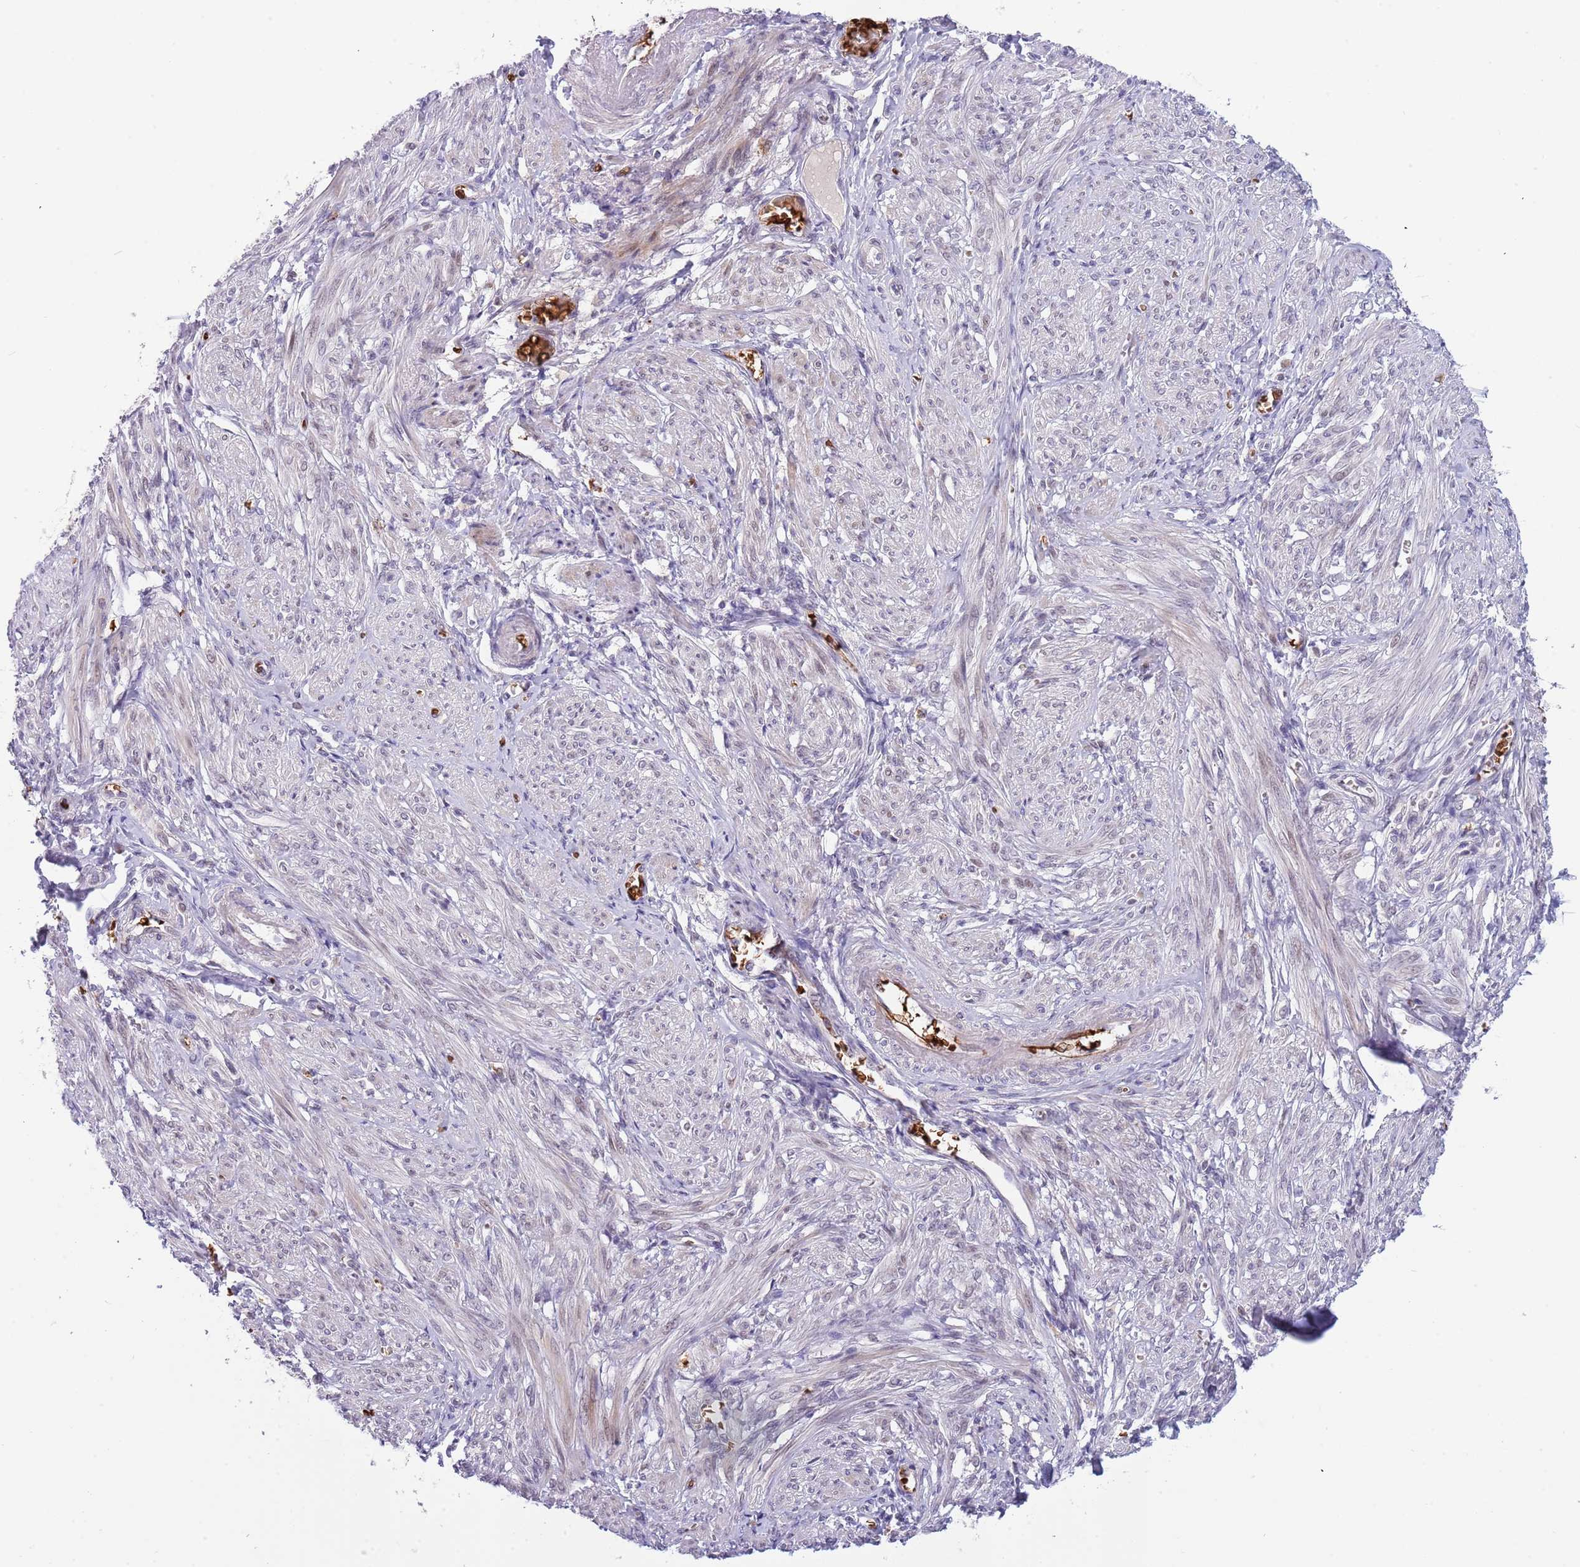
{"staining": {"intensity": "weak", "quantity": "<25%", "location": "cytoplasmic/membranous,nuclear"}, "tissue": "smooth muscle", "cell_type": "Smooth muscle cells", "image_type": "normal", "snomed": [{"axis": "morphology", "description": "Normal tissue, NOS"}, {"axis": "topography", "description": "Smooth muscle"}], "caption": "DAB immunohistochemical staining of normal smooth muscle exhibits no significant staining in smooth muscle cells.", "gene": "LYPD6B", "patient": {"sex": "female", "age": 39}}